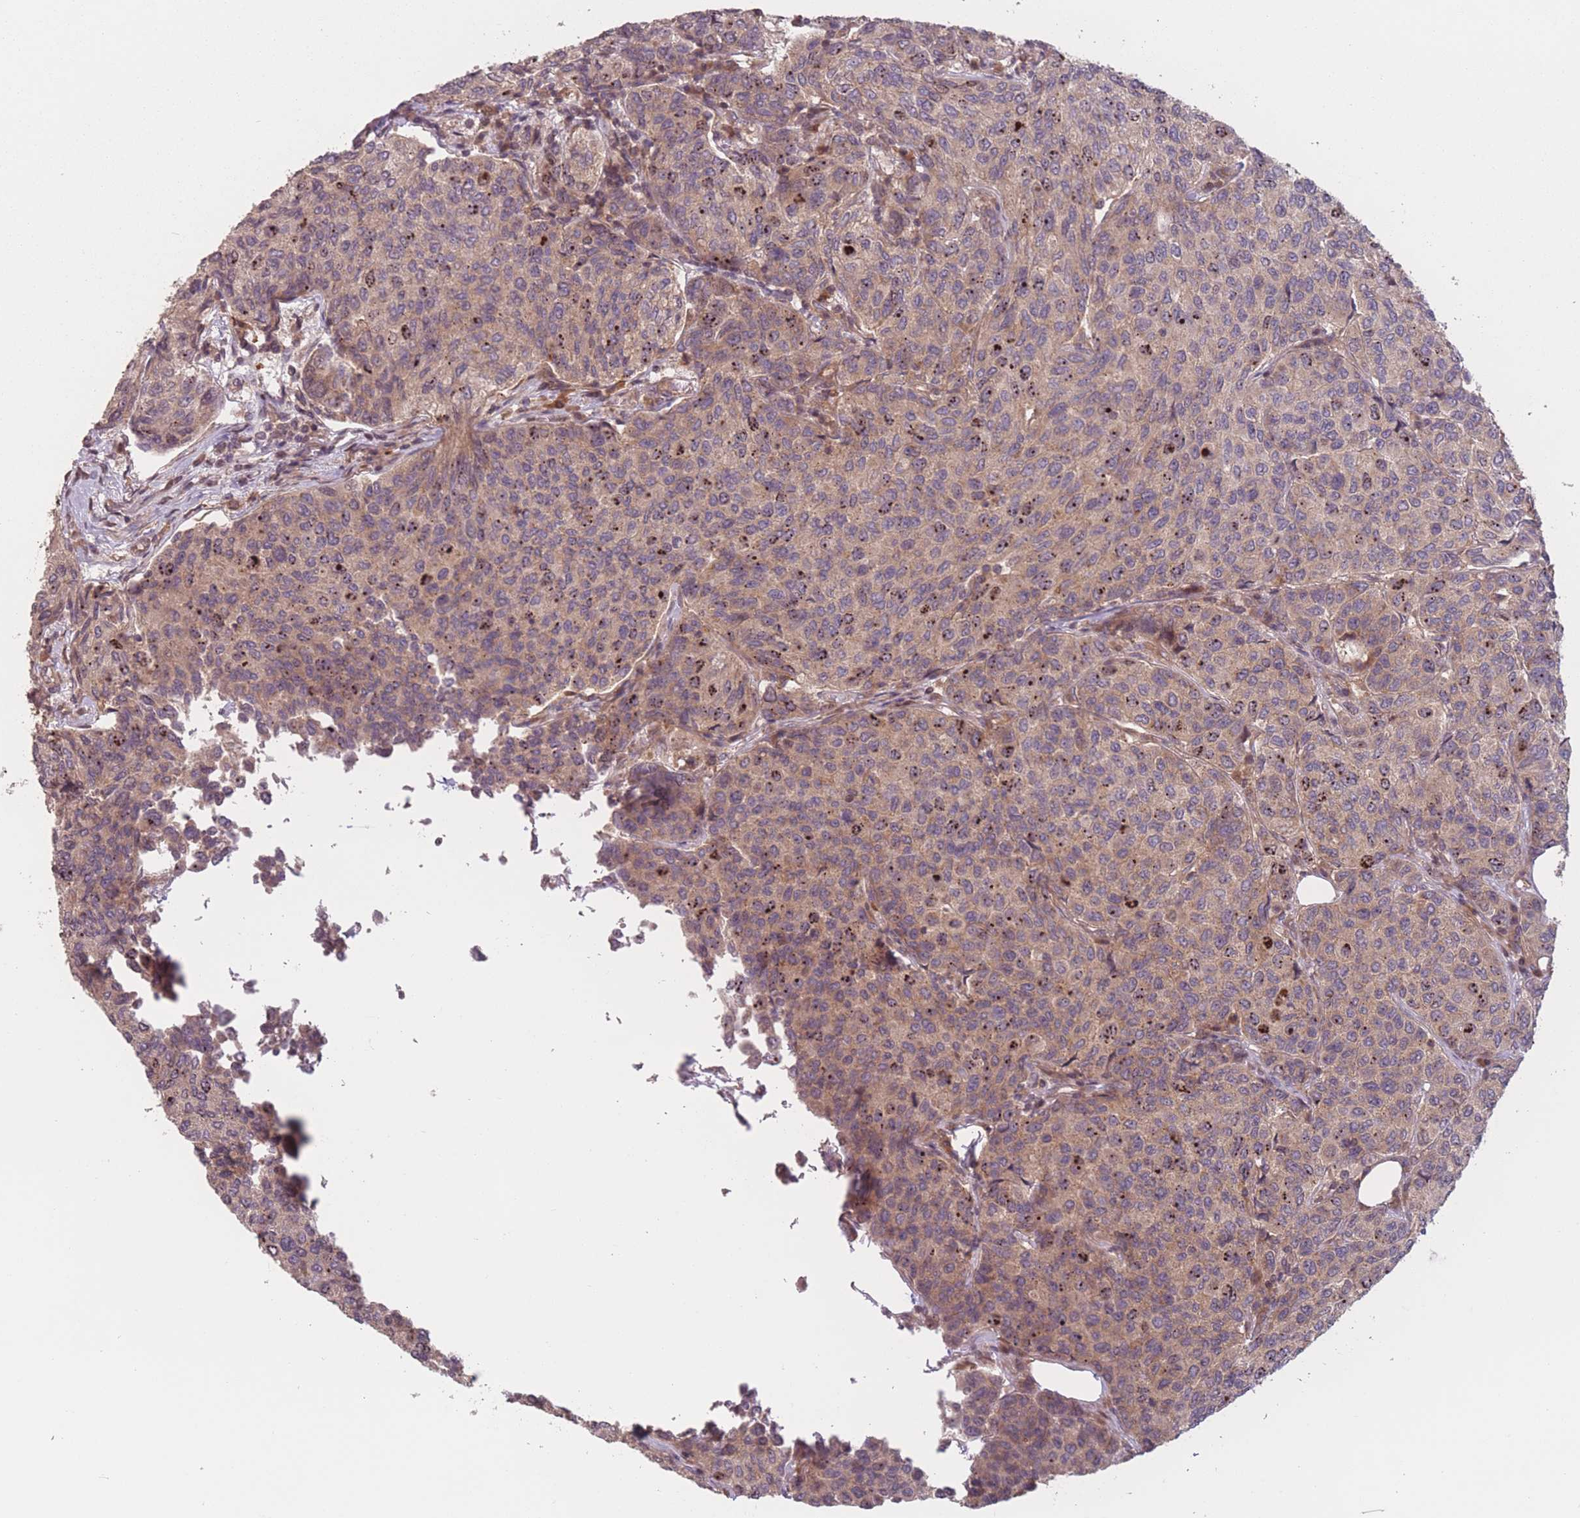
{"staining": {"intensity": "weak", "quantity": ">75%", "location": "cytoplasmic/membranous,nuclear"}, "tissue": "breast cancer", "cell_type": "Tumor cells", "image_type": "cancer", "snomed": [{"axis": "morphology", "description": "Duct carcinoma"}, {"axis": "topography", "description": "Breast"}], "caption": "DAB (3,3'-diaminobenzidine) immunohistochemical staining of breast infiltrating ductal carcinoma exhibits weak cytoplasmic/membranous and nuclear protein positivity in approximately >75% of tumor cells.", "gene": "WASHC2A", "patient": {"sex": "female", "age": 55}}